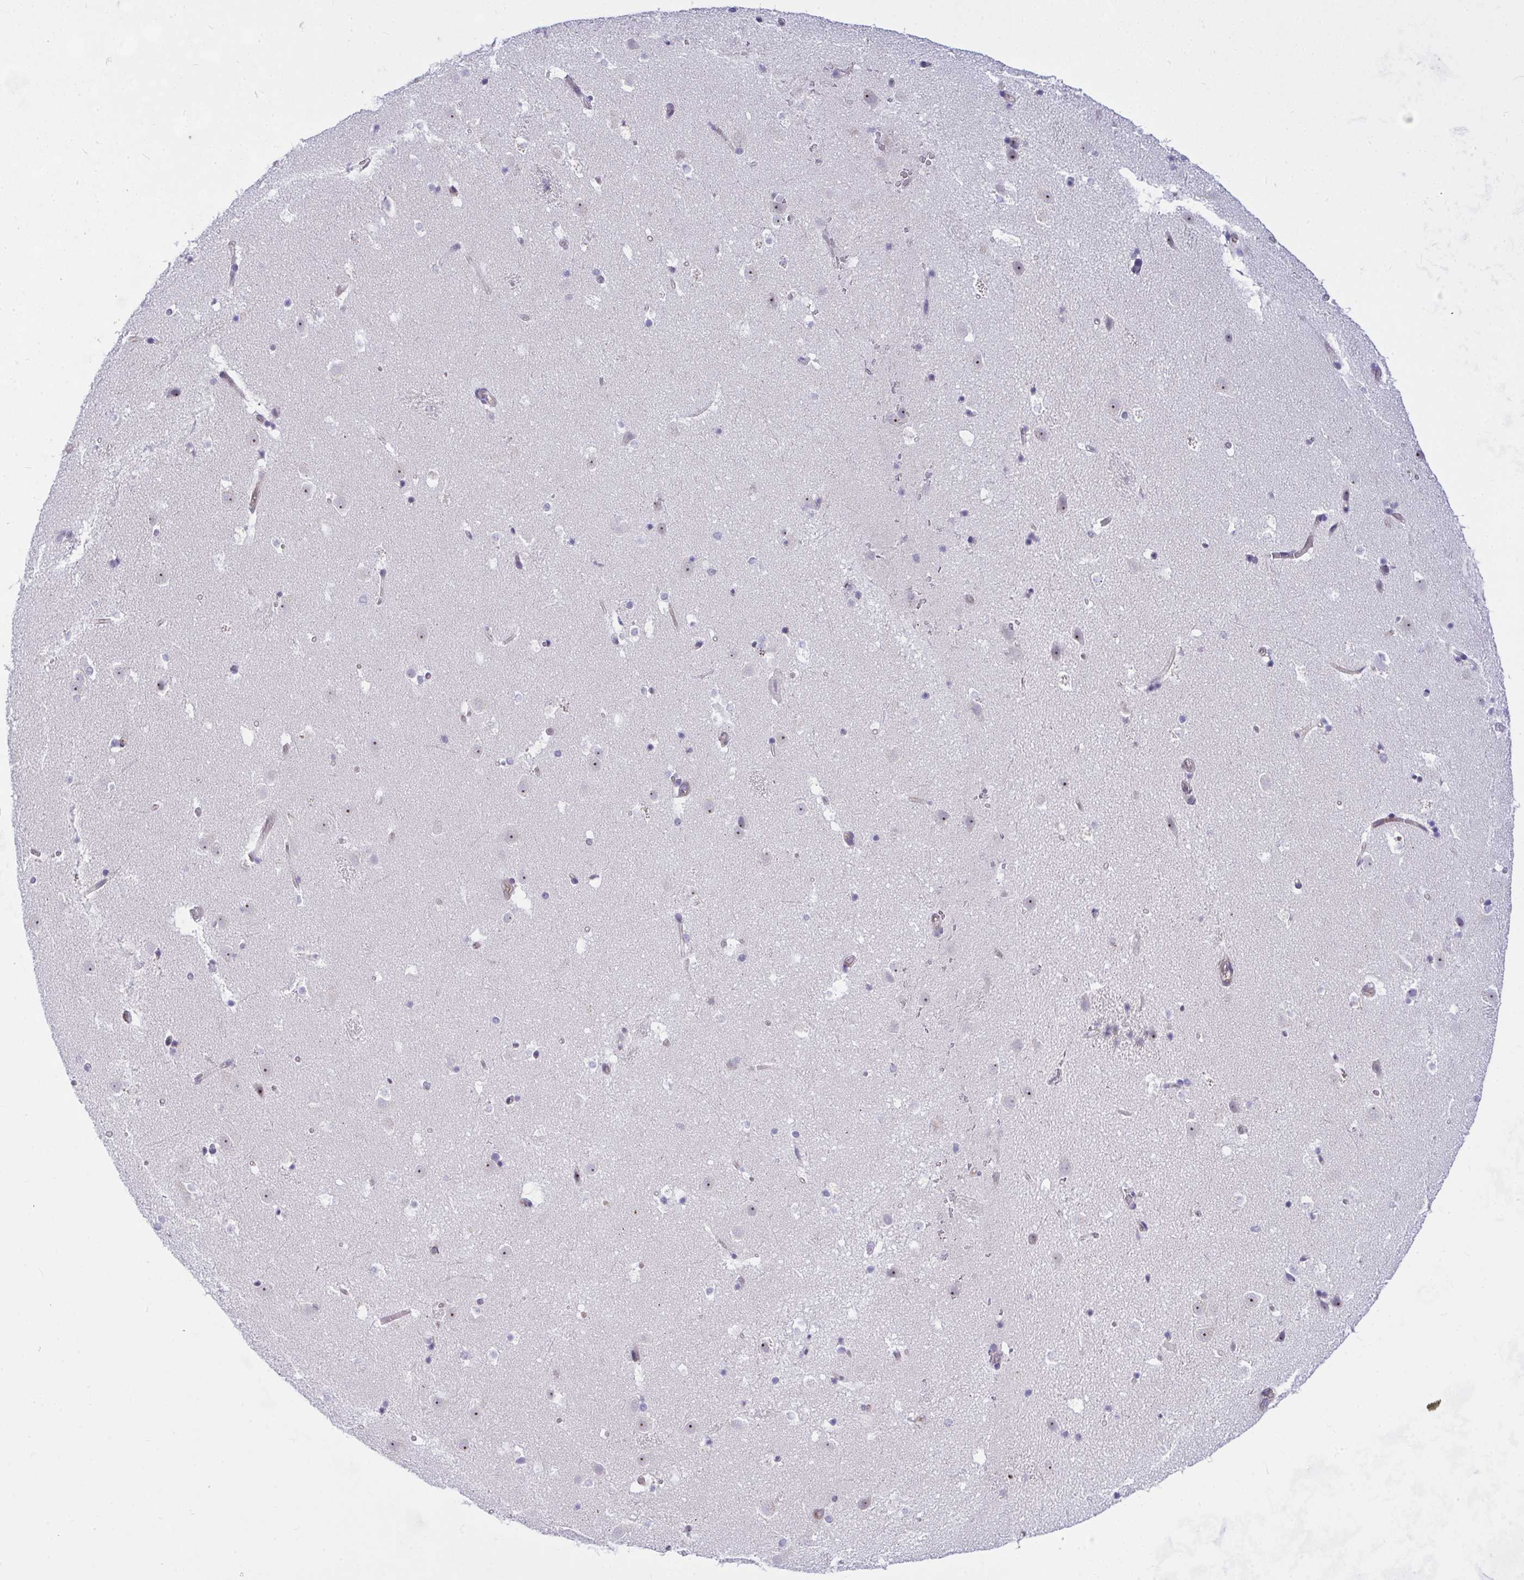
{"staining": {"intensity": "negative", "quantity": "none", "location": "none"}, "tissue": "caudate", "cell_type": "Glial cells", "image_type": "normal", "snomed": [{"axis": "morphology", "description": "Normal tissue, NOS"}, {"axis": "topography", "description": "Lateral ventricle wall"}], "caption": "Immunohistochemistry photomicrograph of normal caudate: caudate stained with DAB (3,3'-diaminobenzidine) reveals no significant protein staining in glial cells.", "gene": "NFXL1", "patient": {"sex": "male", "age": 37}}